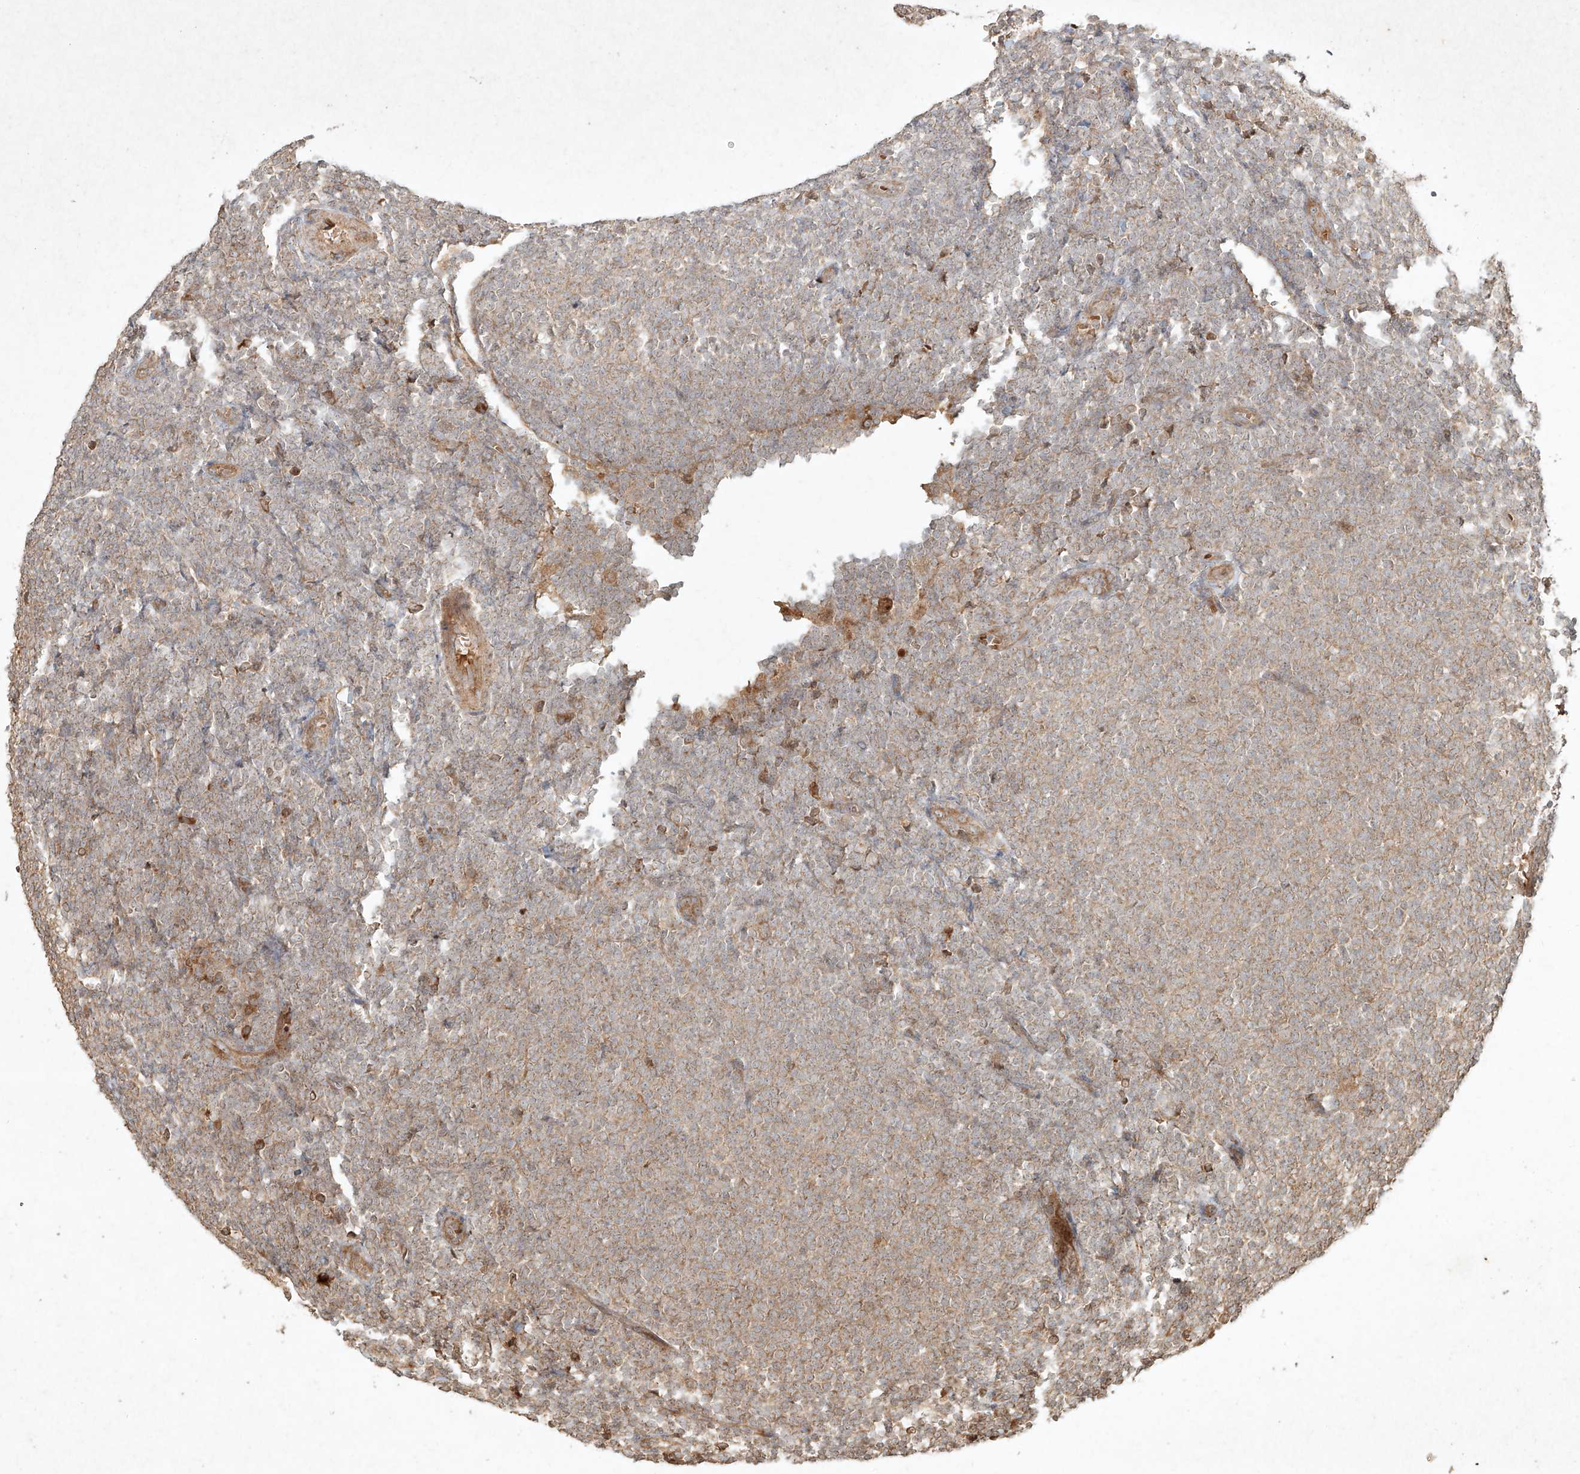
{"staining": {"intensity": "weak", "quantity": "25%-75%", "location": "cytoplasmic/membranous"}, "tissue": "lymphoma", "cell_type": "Tumor cells", "image_type": "cancer", "snomed": [{"axis": "morphology", "description": "Malignant lymphoma, non-Hodgkin's type, Low grade"}, {"axis": "topography", "description": "Lymph node"}], "caption": "Human lymphoma stained with a brown dye exhibits weak cytoplasmic/membranous positive positivity in about 25%-75% of tumor cells.", "gene": "CYYR1", "patient": {"sex": "male", "age": 66}}